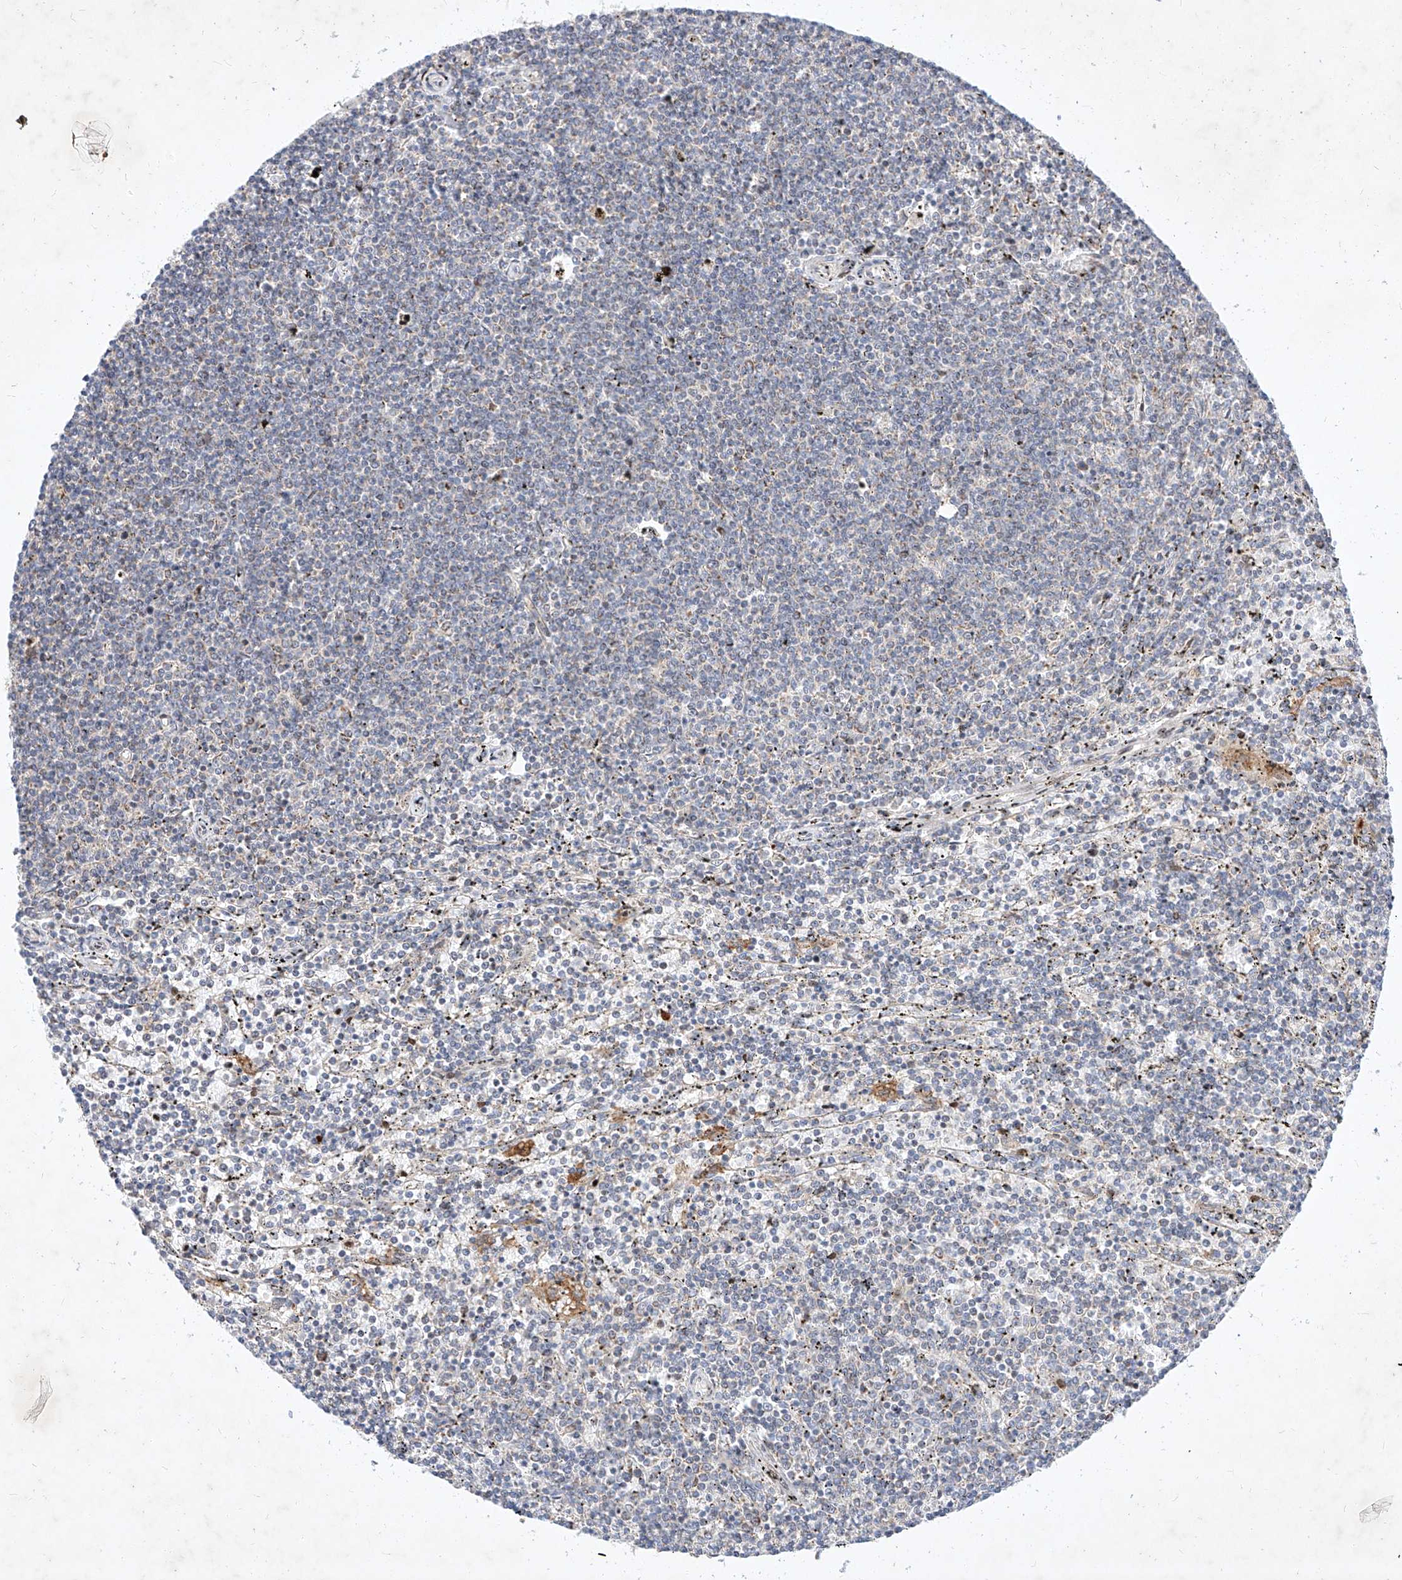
{"staining": {"intensity": "negative", "quantity": "none", "location": "none"}, "tissue": "lymphoma", "cell_type": "Tumor cells", "image_type": "cancer", "snomed": [{"axis": "morphology", "description": "Malignant lymphoma, non-Hodgkin's type, Low grade"}, {"axis": "topography", "description": "Spleen"}], "caption": "Immunohistochemistry (IHC) photomicrograph of neoplastic tissue: malignant lymphoma, non-Hodgkin's type (low-grade) stained with DAB (3,3'-diaminobenzidine) shows no significant protein positivity in tumor cells.", "gene": "OSGEPL1", "patient": {"sex": "female", "age": 50}}